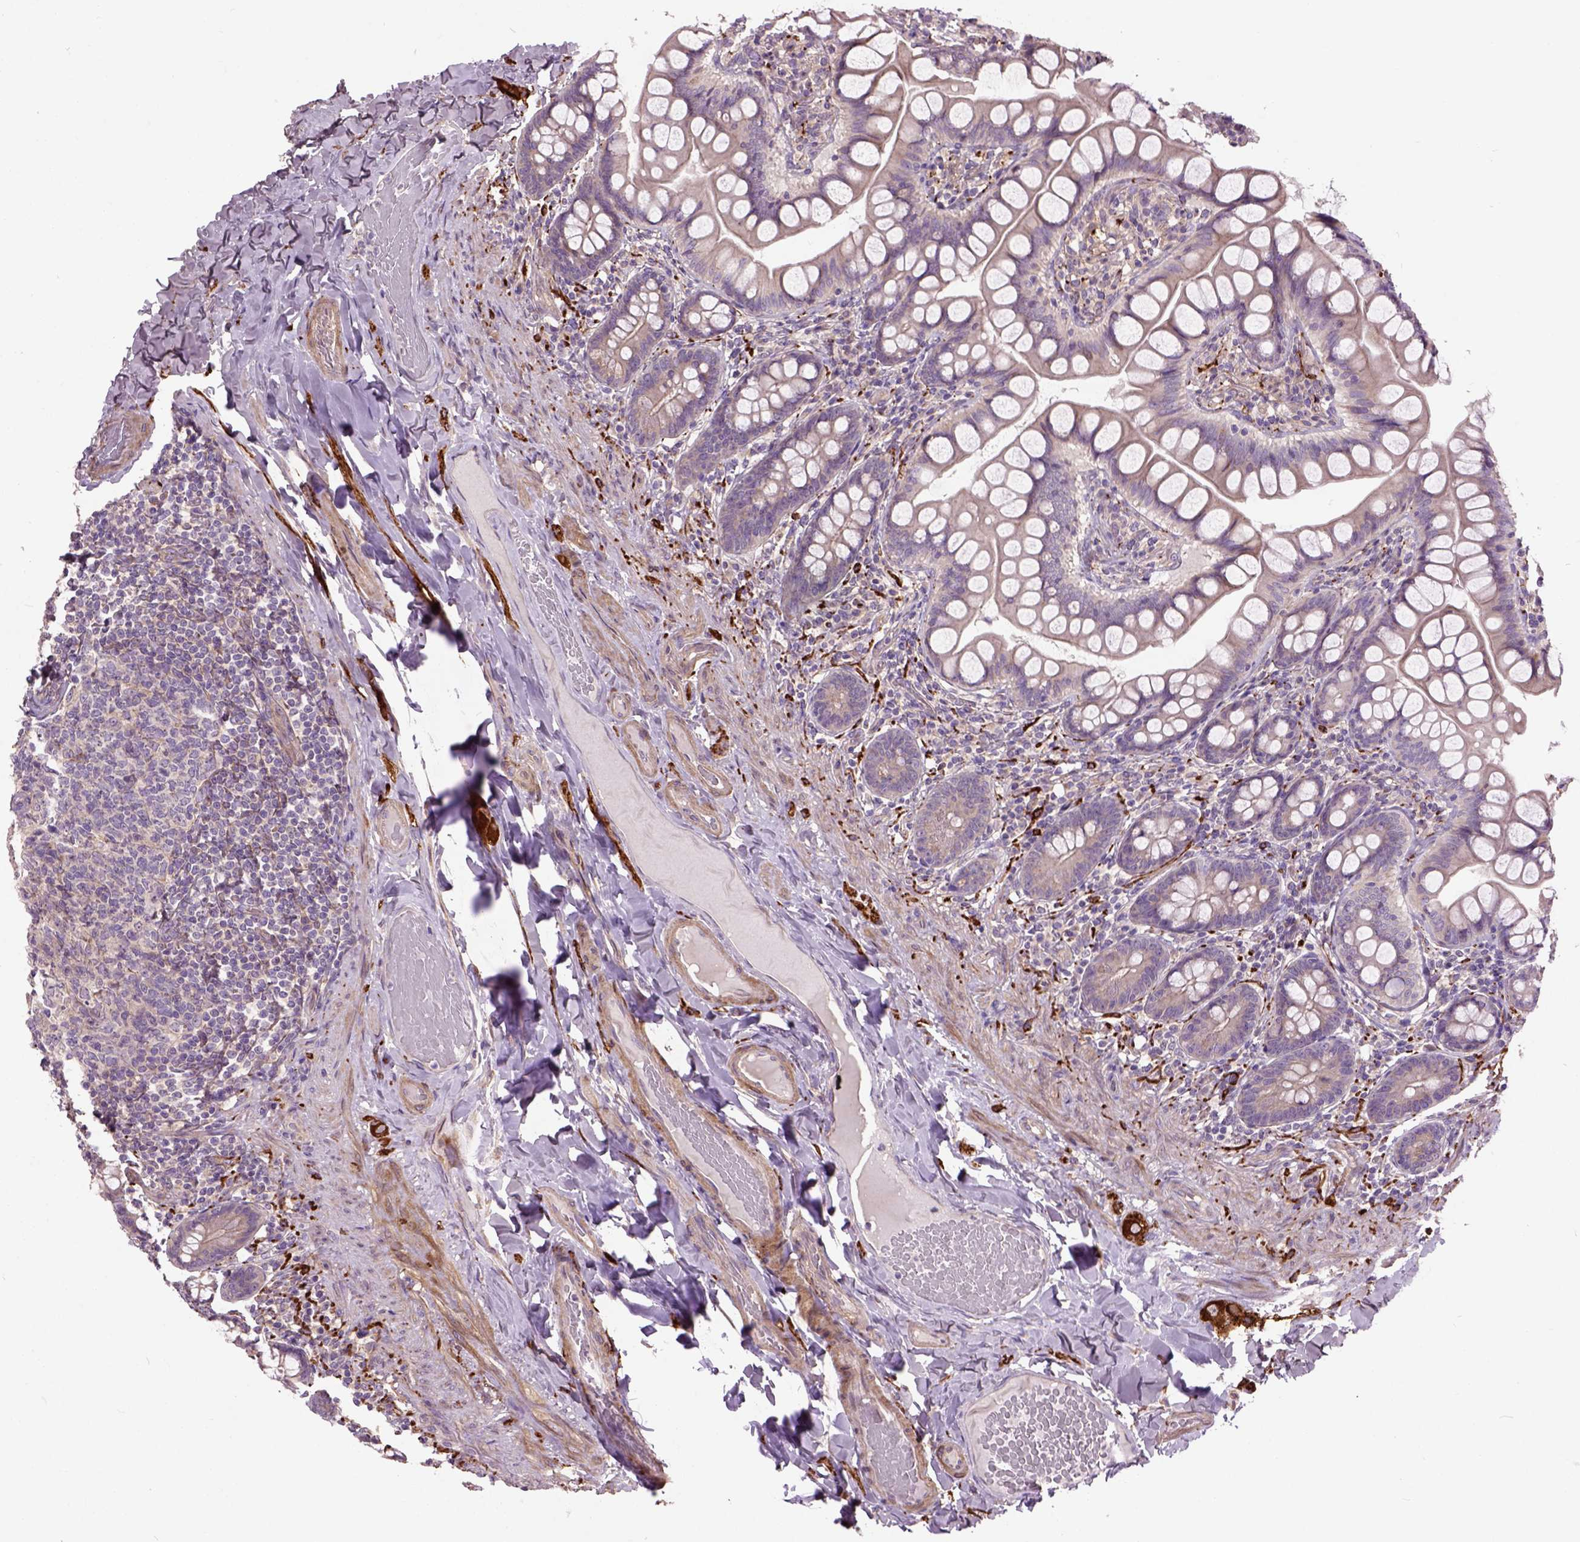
{"staining": {"intensity": "negative", "quantity": "none", "location": "none"}, "tissue": "small intestine", "cell_type": "Glandular cells", "image_type": "normal", "snomed": [{"axis": "morphology", "description": "Normal tissue, NOS"}, {"axis": "topography", "description": "Small intestine"}], "caption": "Human small intestine stained for a protein using immunohistochemistry reveals no expression in glandular cells.", "gene": "MAPT", "patient": {"sex": "male", "age": 70}}